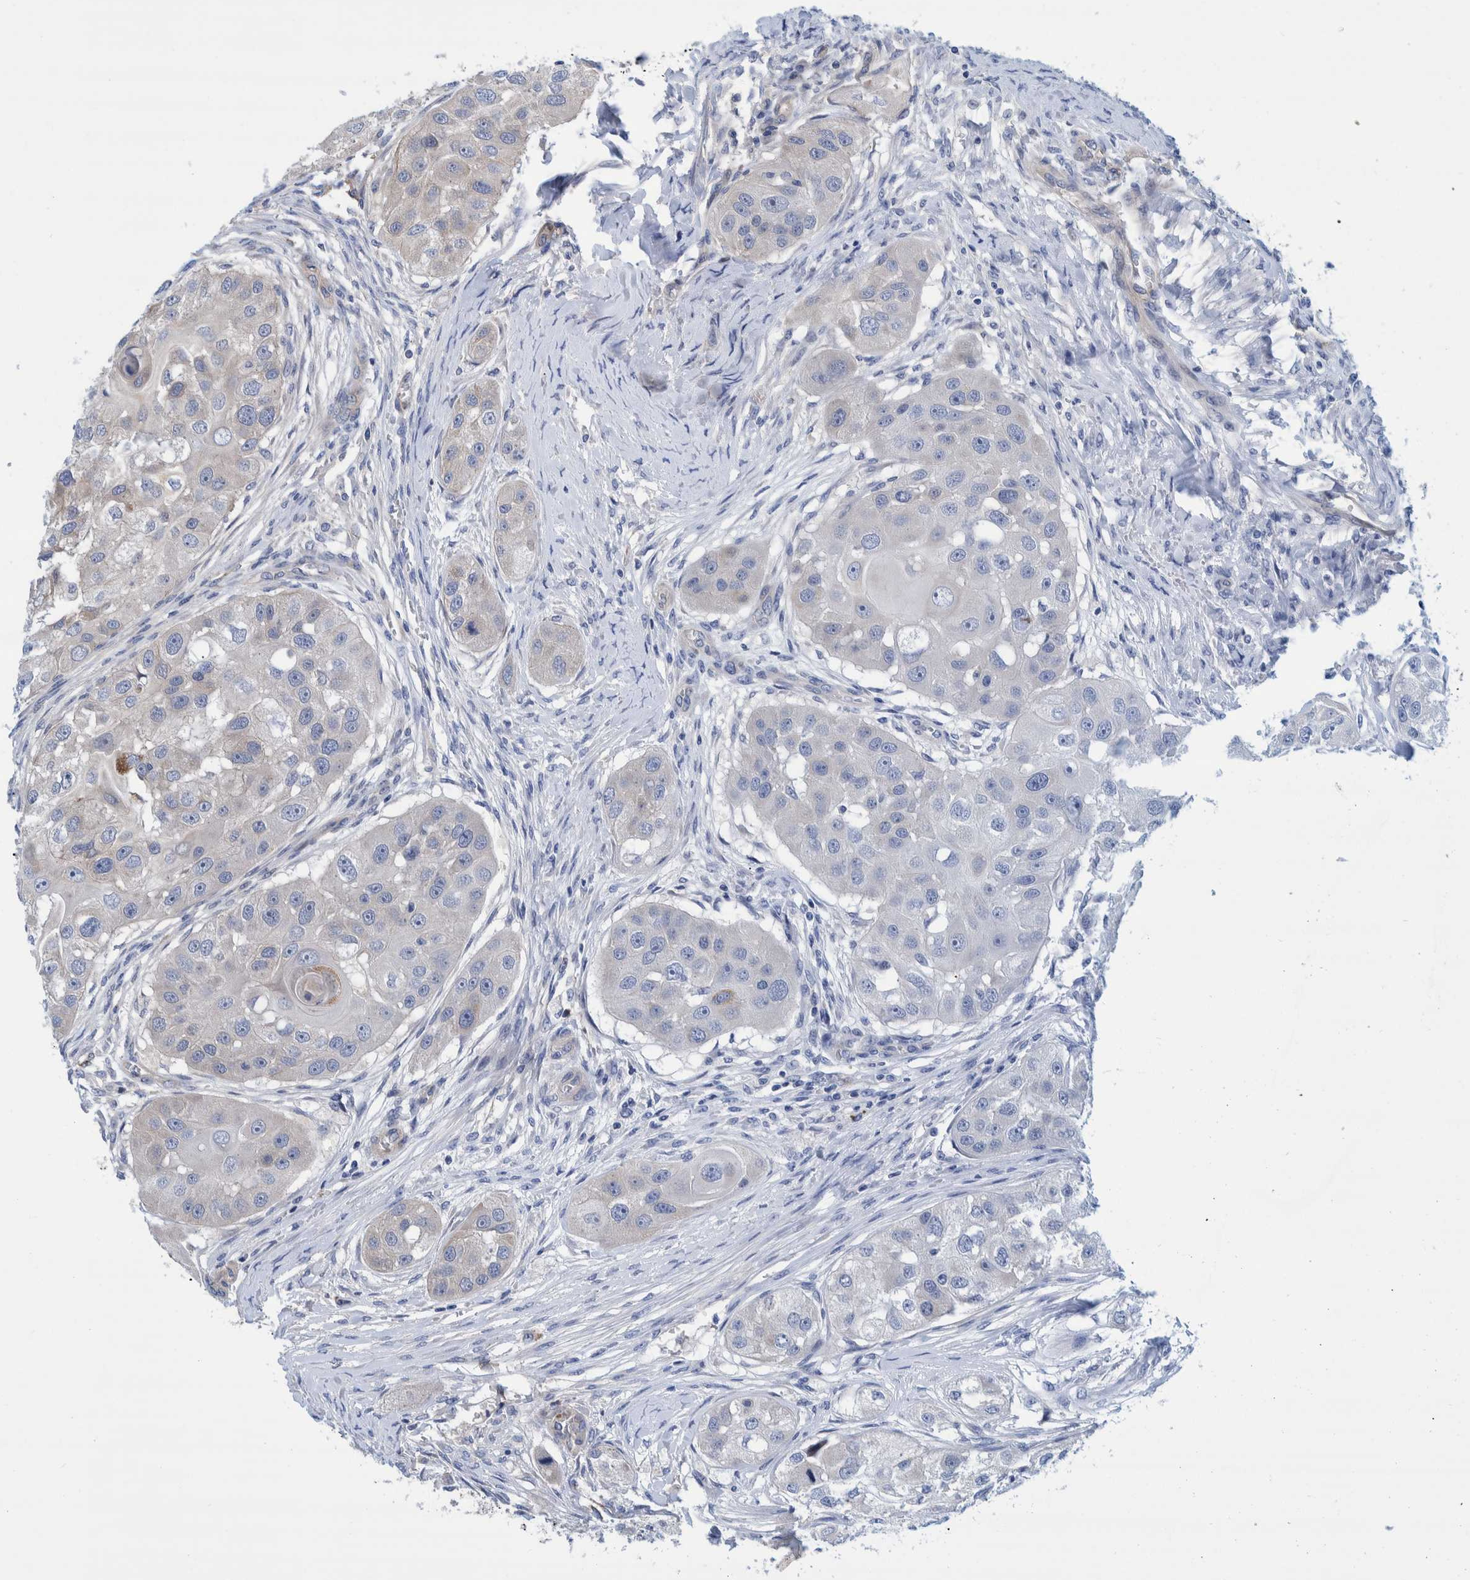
{"staining": {"intensity": "weak", "quantity": "<25%", "location": "cytoplasmic/membranous"}, "tissue": "head and neck cancer", "cell_type": "Tumor cells", "image_type": "cancer", "snomed": [{"axis": "morphology", "description": "Normal tissue, NOS"}, {"axis": "morphology", "description": "Squamous cell carcinoma, NOS"}, {"axis": "topography", "description": "Skeletal muscle"}, {"axis": "topography", "description": "Head-Neck"}], "caption": "Head and neck squamous cell carcinoma stained for a protein using immunohistochemistry reveals no positivity tumor cells.", "gene": "GRPEL2", "patient": {"sex": "male", "age": 51}}